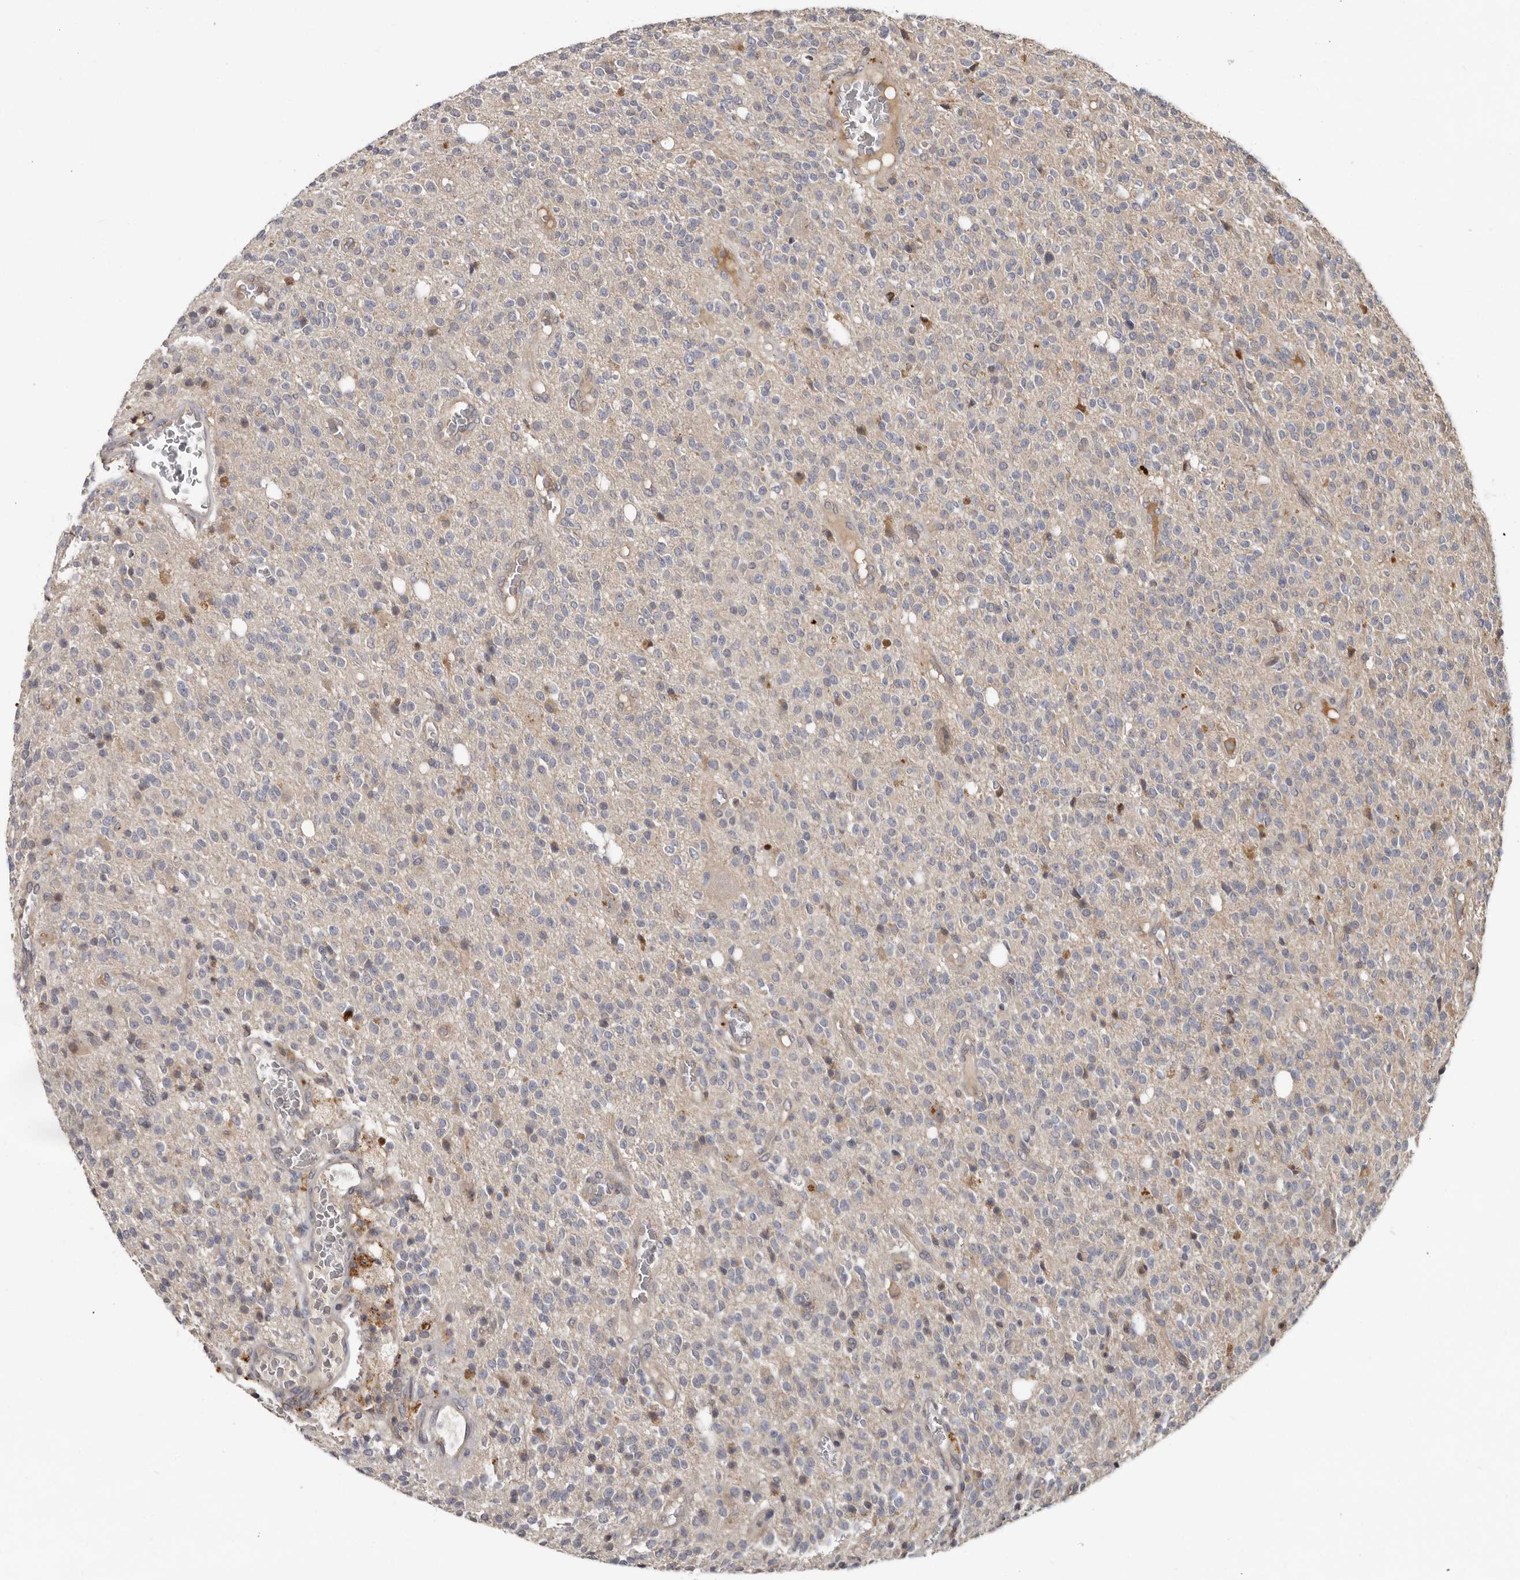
{"staining": {"intensity": "negative", "quantity": "none", "location": "none"}, "tissue": "glioma", "cell_type": "Tumor cells", "image_type": "cancer", "snomed": [{"axis": "morphology", "description": "Glioma, malignant, High grade"}, {"axis": "topography", "description": "Brain"}], "caption": "High power microscopy photomicrograph of an immunohistochemistry (IHC) micrograph of malignant glioma (high-grade), revealing no significant staining in tumor cells.", "gene": "MTF1", "patient": {"sex": "male", "age": 34}}